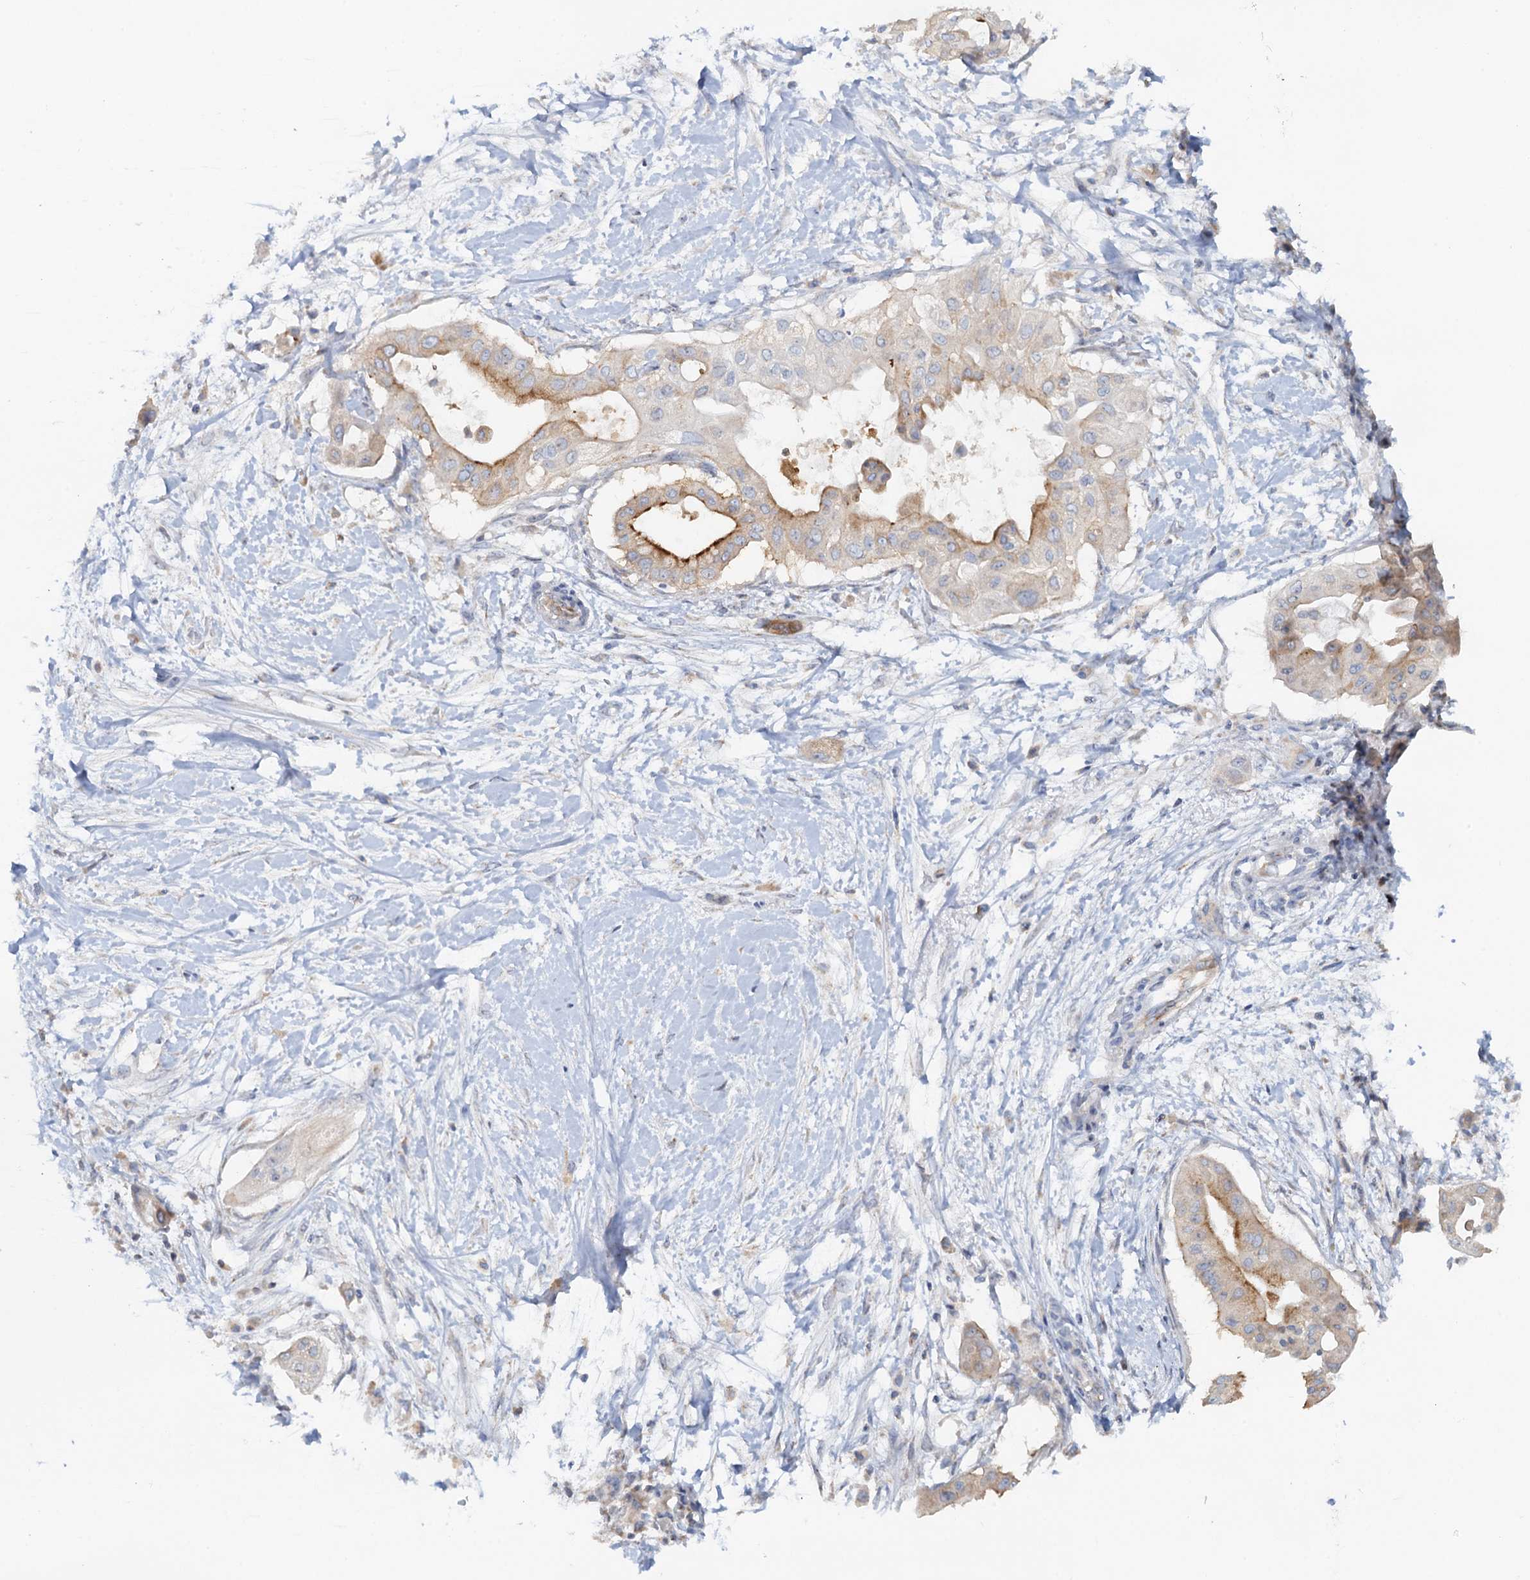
{"staining": {"intensity": "strong", "quantity": "<25%", "location": "cytoplasmic/membranous"}, "tissue": "pancreatic cancer", "cell_type": "Tumor cells", "image_type": "cancer", "snomed": [{"axis": "morphology", "description": "Adenocarcinoma, NOS"}, {"axis": "topography", "description": "Pancreas"}], "caption": "A histopathology image of human pancreatic adenocarcinoma stained for a protein displays strong cytoplasmic/membranous brown staining in tumor cells. Using DAB (brown) and hematoxylin (blue) stains, captured at high magnification using brightfield microscopy.", "gene": "PLLP", "patient": {"sex": "male", "age": 68}}